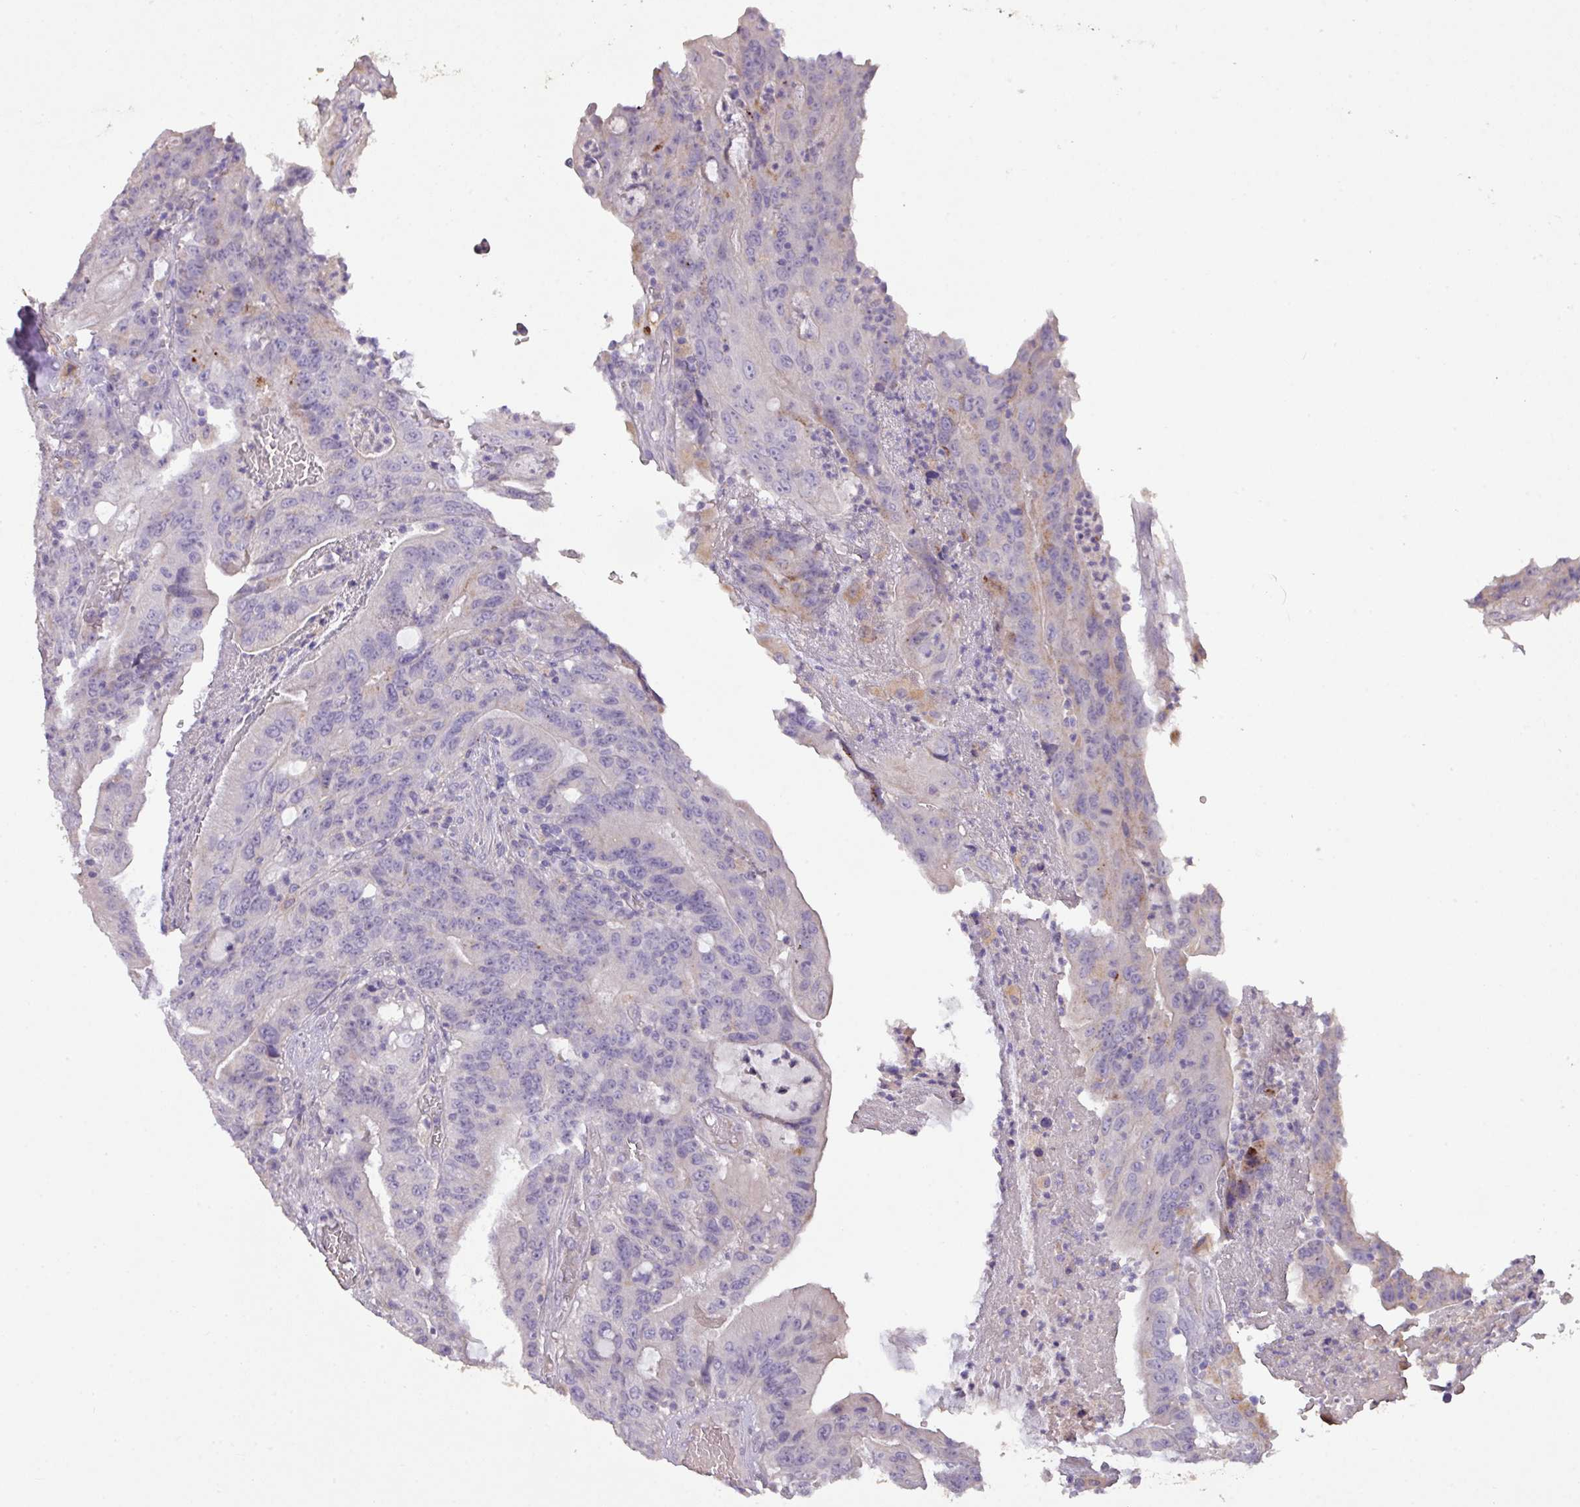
{"staining": {"intensity": "weak", "quantity": "<25%", "location": "cytoplasmic/membranous"}, "tissue": "colorectal cancer", "cell_type": "Tumor cells", "image_type": "cancer", "snomed": [{"axis": "morphology", "description": "Adenocarcinoma, NOS"}, {"axis": "topography", "description": "Colon"}], "caption": "Colorectal cancer was stained to show a protein in brown. There is no significant positivity in tumor cells.", "gene": "PRADC1", "patient": {"sex": "male", "age": 83}}